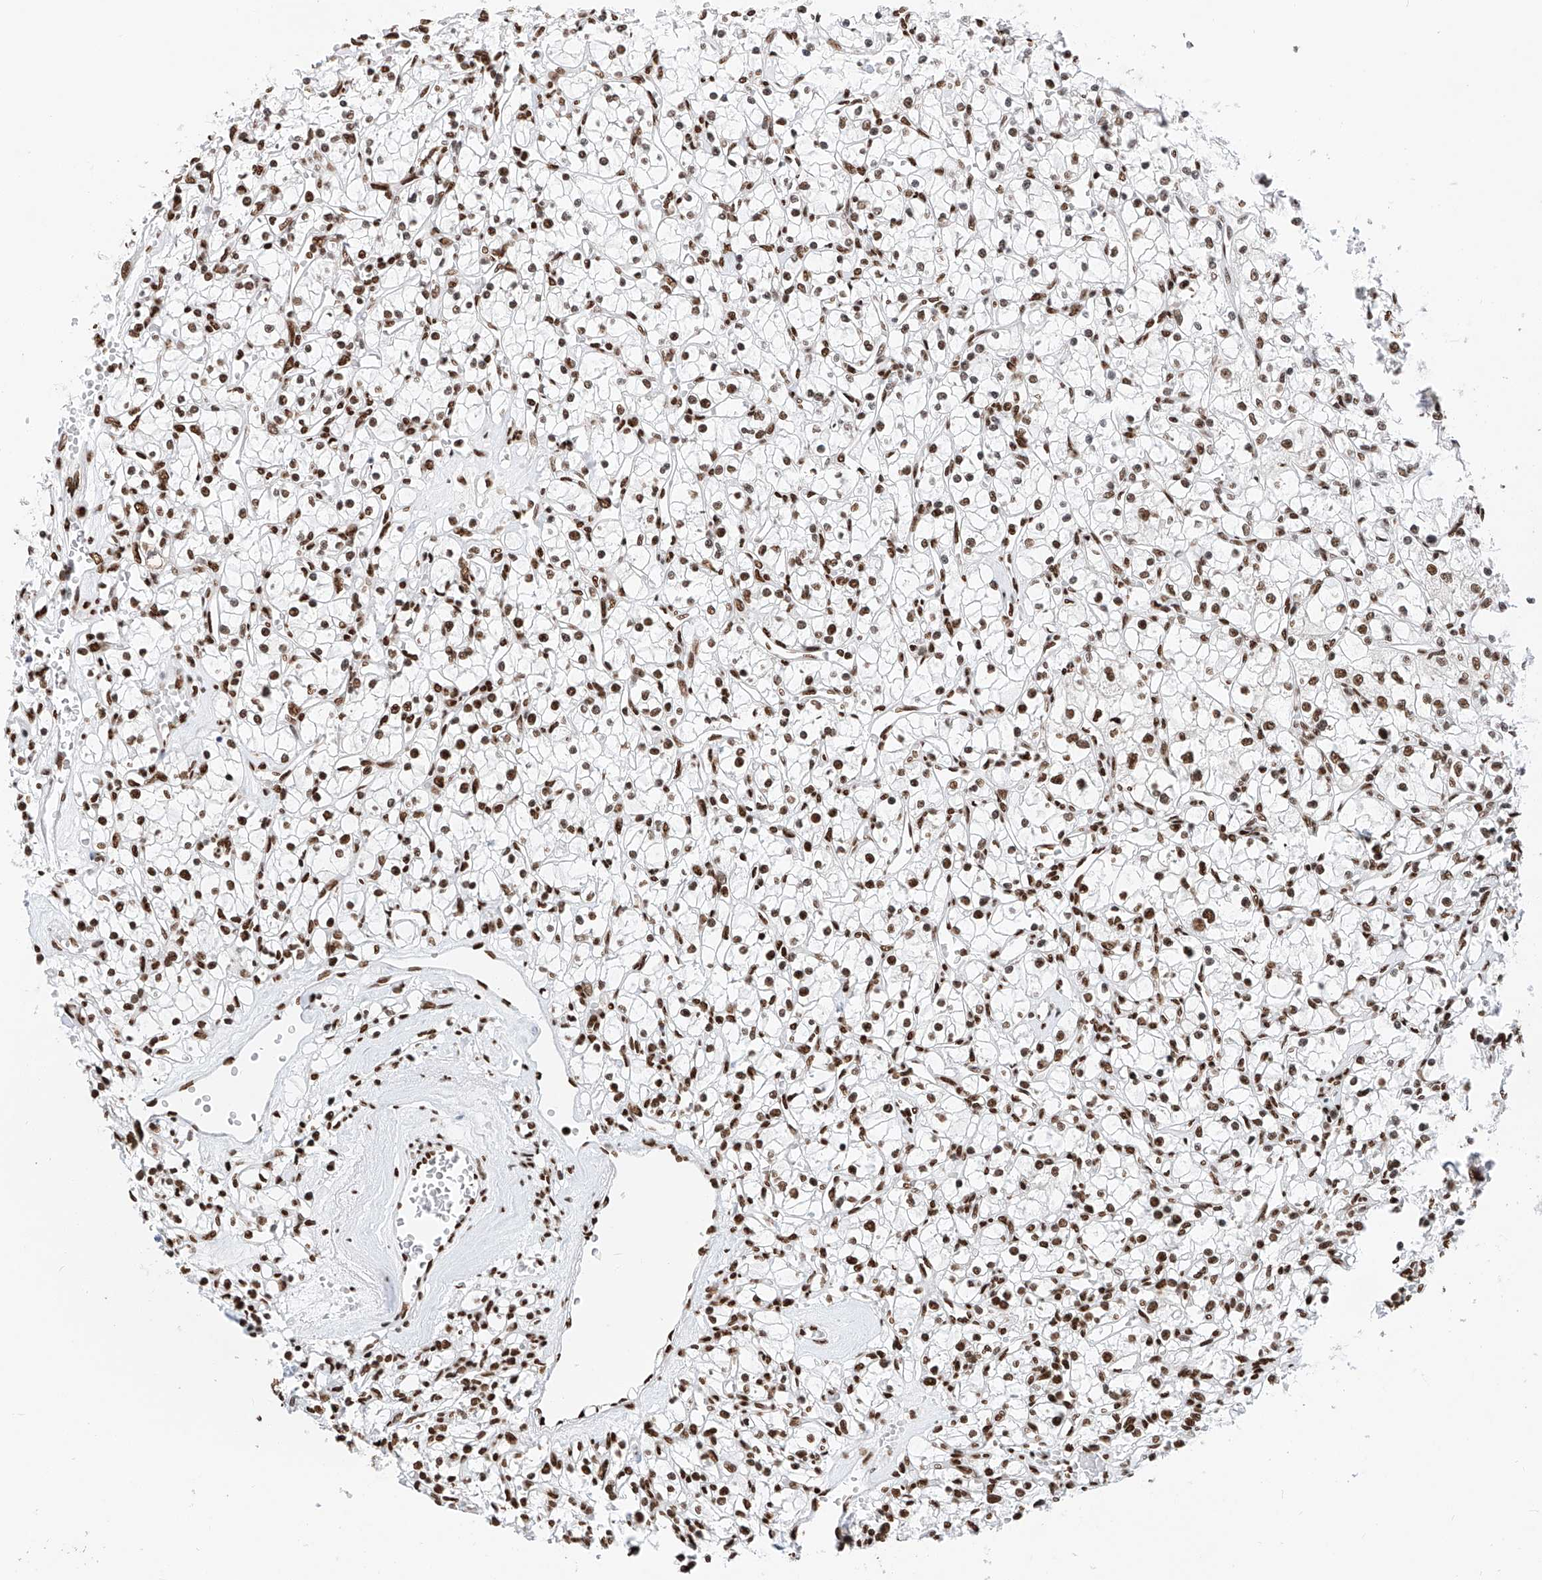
{"staining": {"intensity": "strong", "quantity": ">75%", "location": "nuclear"}, "tissue": "renal cancer", "cell_type": "Tumor cells", "image_type": "cancer", "snomed": [{"axis": "morphology", "description": "Adenocarcinoma, NOS"}, {"axis": "topography", "description": "Kidney"}], "caption": "Immunohistochemical staining of renal cancer demonstrates high levels of strong nuclear protein expression in approximately >75% of tumor cells.", "gene": "SRSF6", "patient": {"sex": "female", "age": 59}}